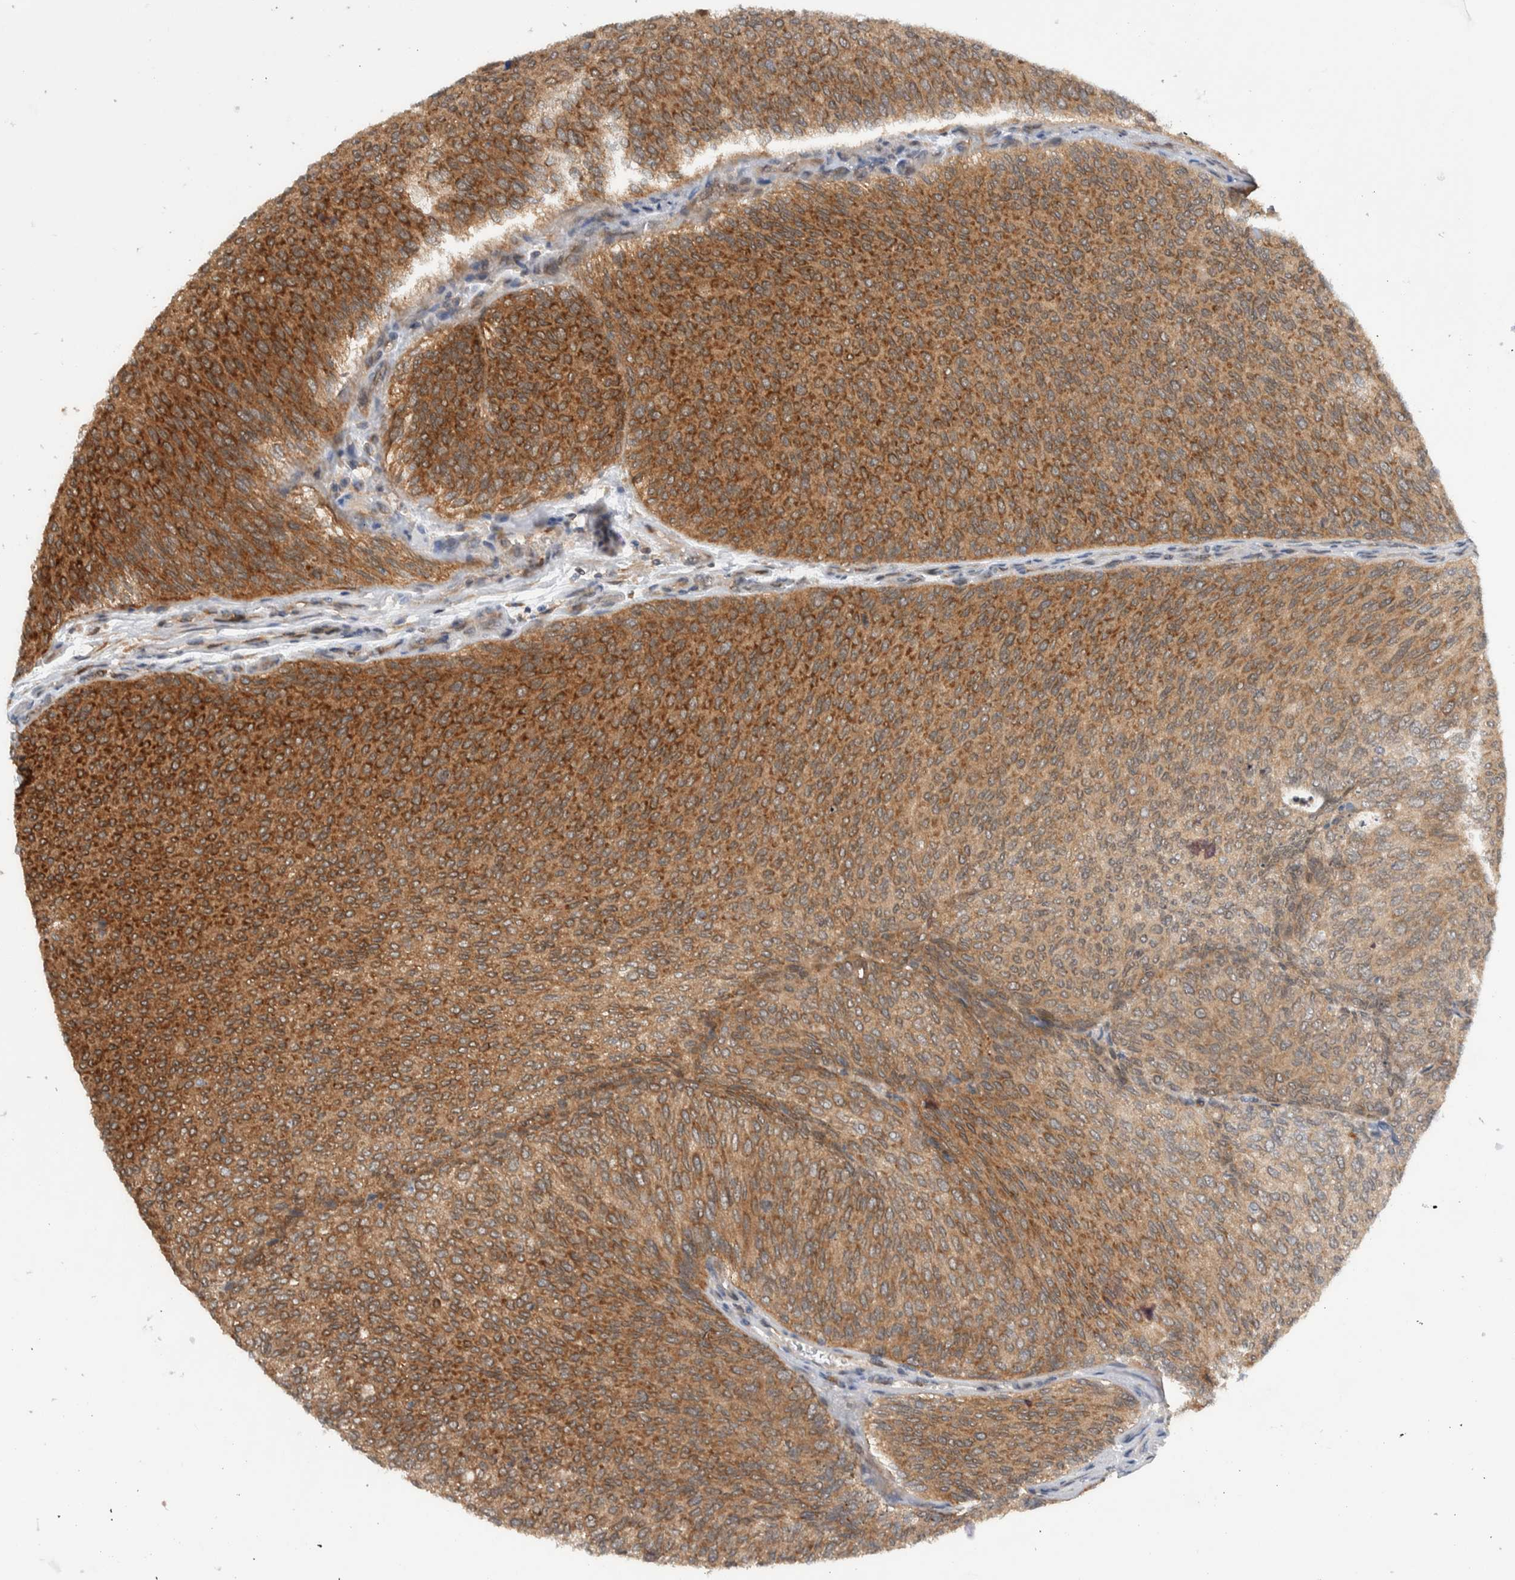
{"staining": {"intensity": "moderate", "quantity": ">75%", "location": "cytoplasmic/membranous"}, "tissue": "urothelial cancer", "cell_type": "Tumor cells", "image_type": "cancer", "snomed": [{"axis": "morphology", "description": "Urothelial carcinoma, Low grade"}, {"axis": "topography", "description": "Urinary bladder"}], "caption": "Tumor cells demonstrate medium levels of moderate cytoplasmic/membranous staining in about >75% of cells in urothelial cancer.", "gene": "CCDC43", "patient": {"sex": "female", "age": 79}}